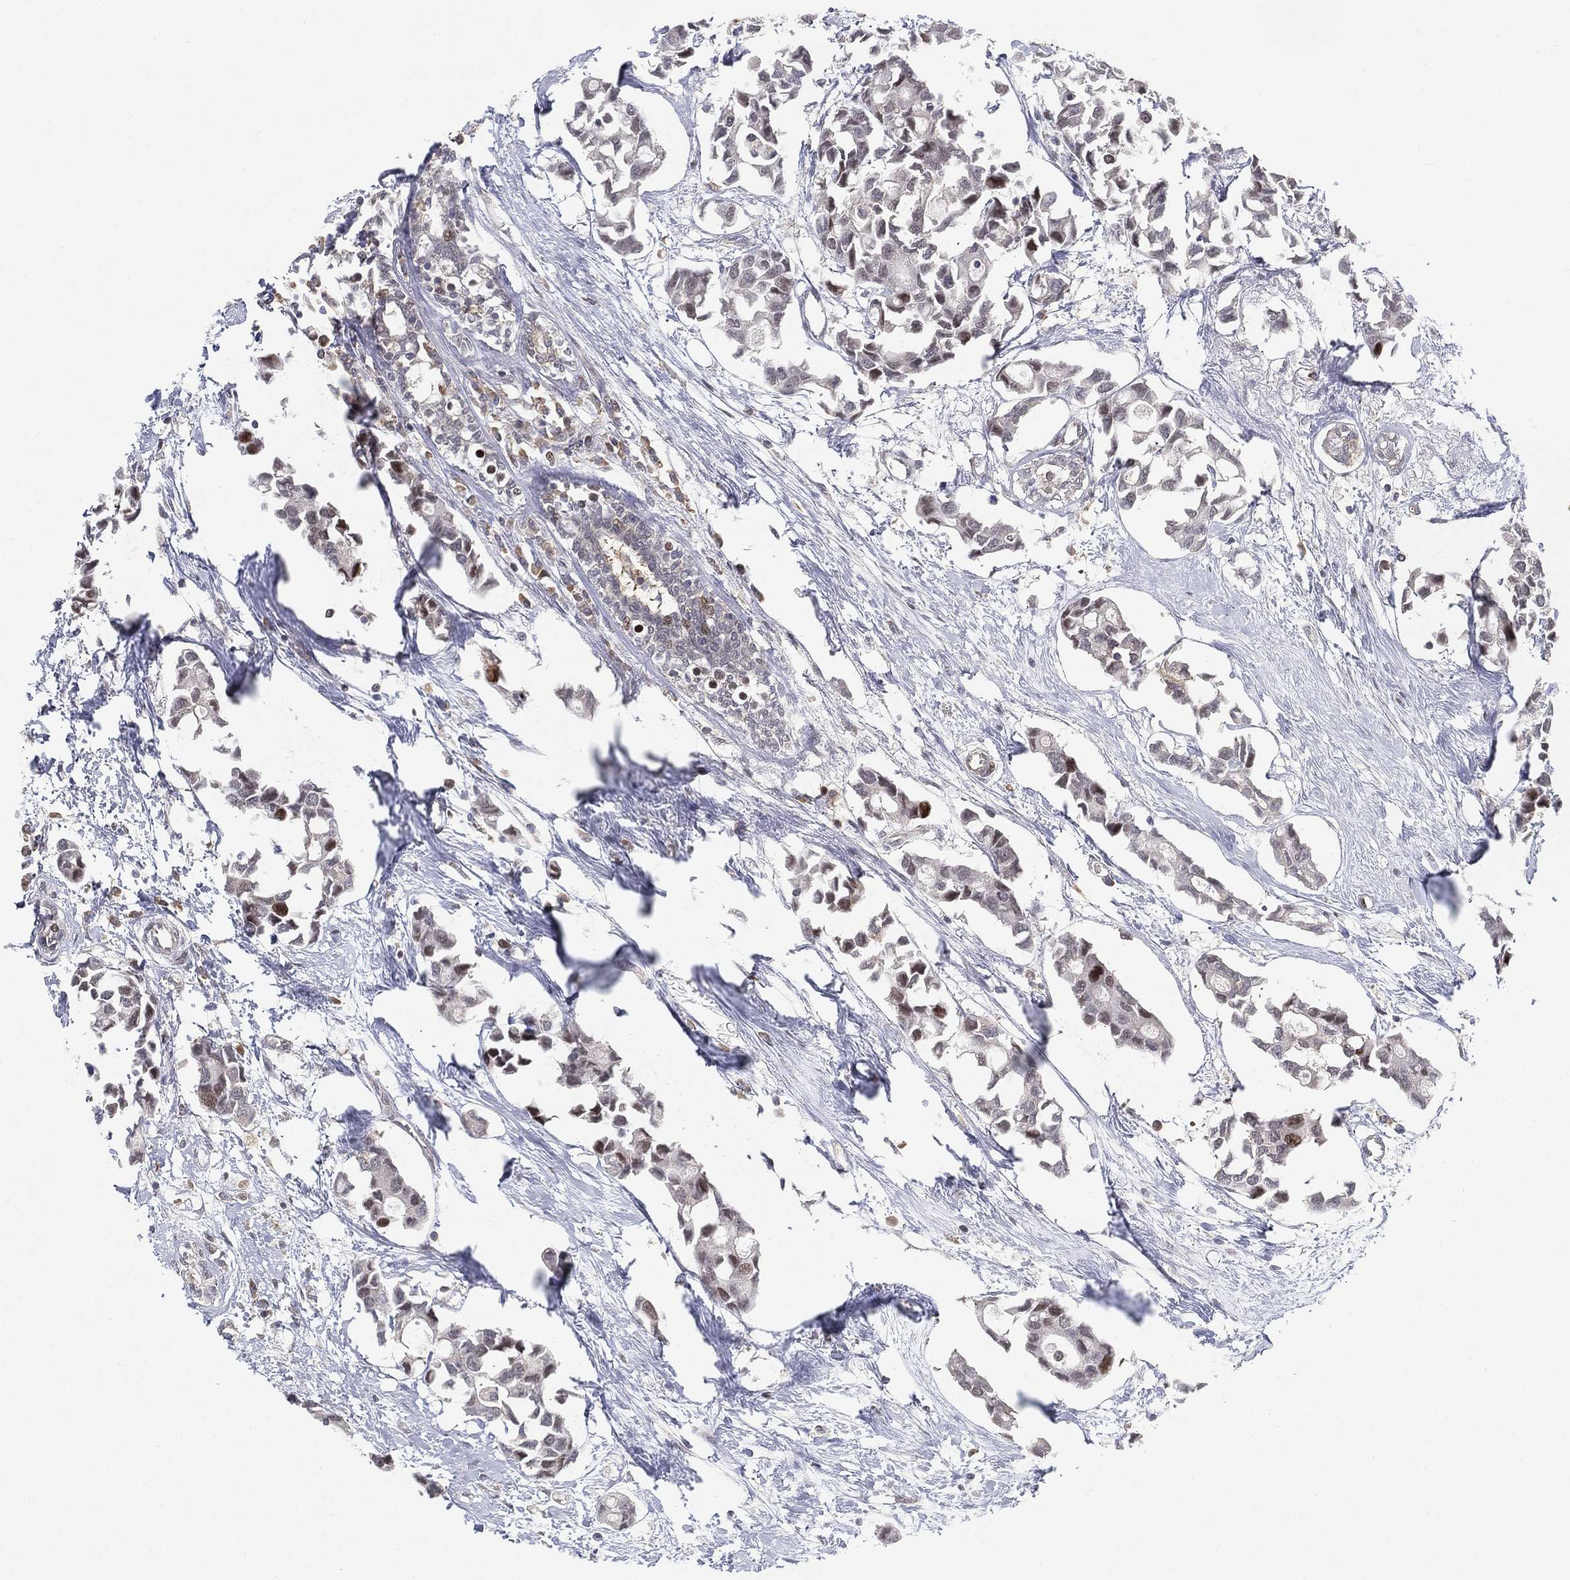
{"staining": {"intensity": "negative", "quantity": "none", "location": "none"}, "tissue": "breast cancer", "cell_type": "Tumor cells", "image_type": "cancer", "snomed": [{"axis": "morphology", "description": "Duct carcinoma"}, {"axis": "topography", "description": "Breast"}], "caption": "The micrograph displays no staining of tumor cells in breast invasive ductal carcinoma.", "gene": "TMTC4", "patient": {"sex": "female", "age": 83}}